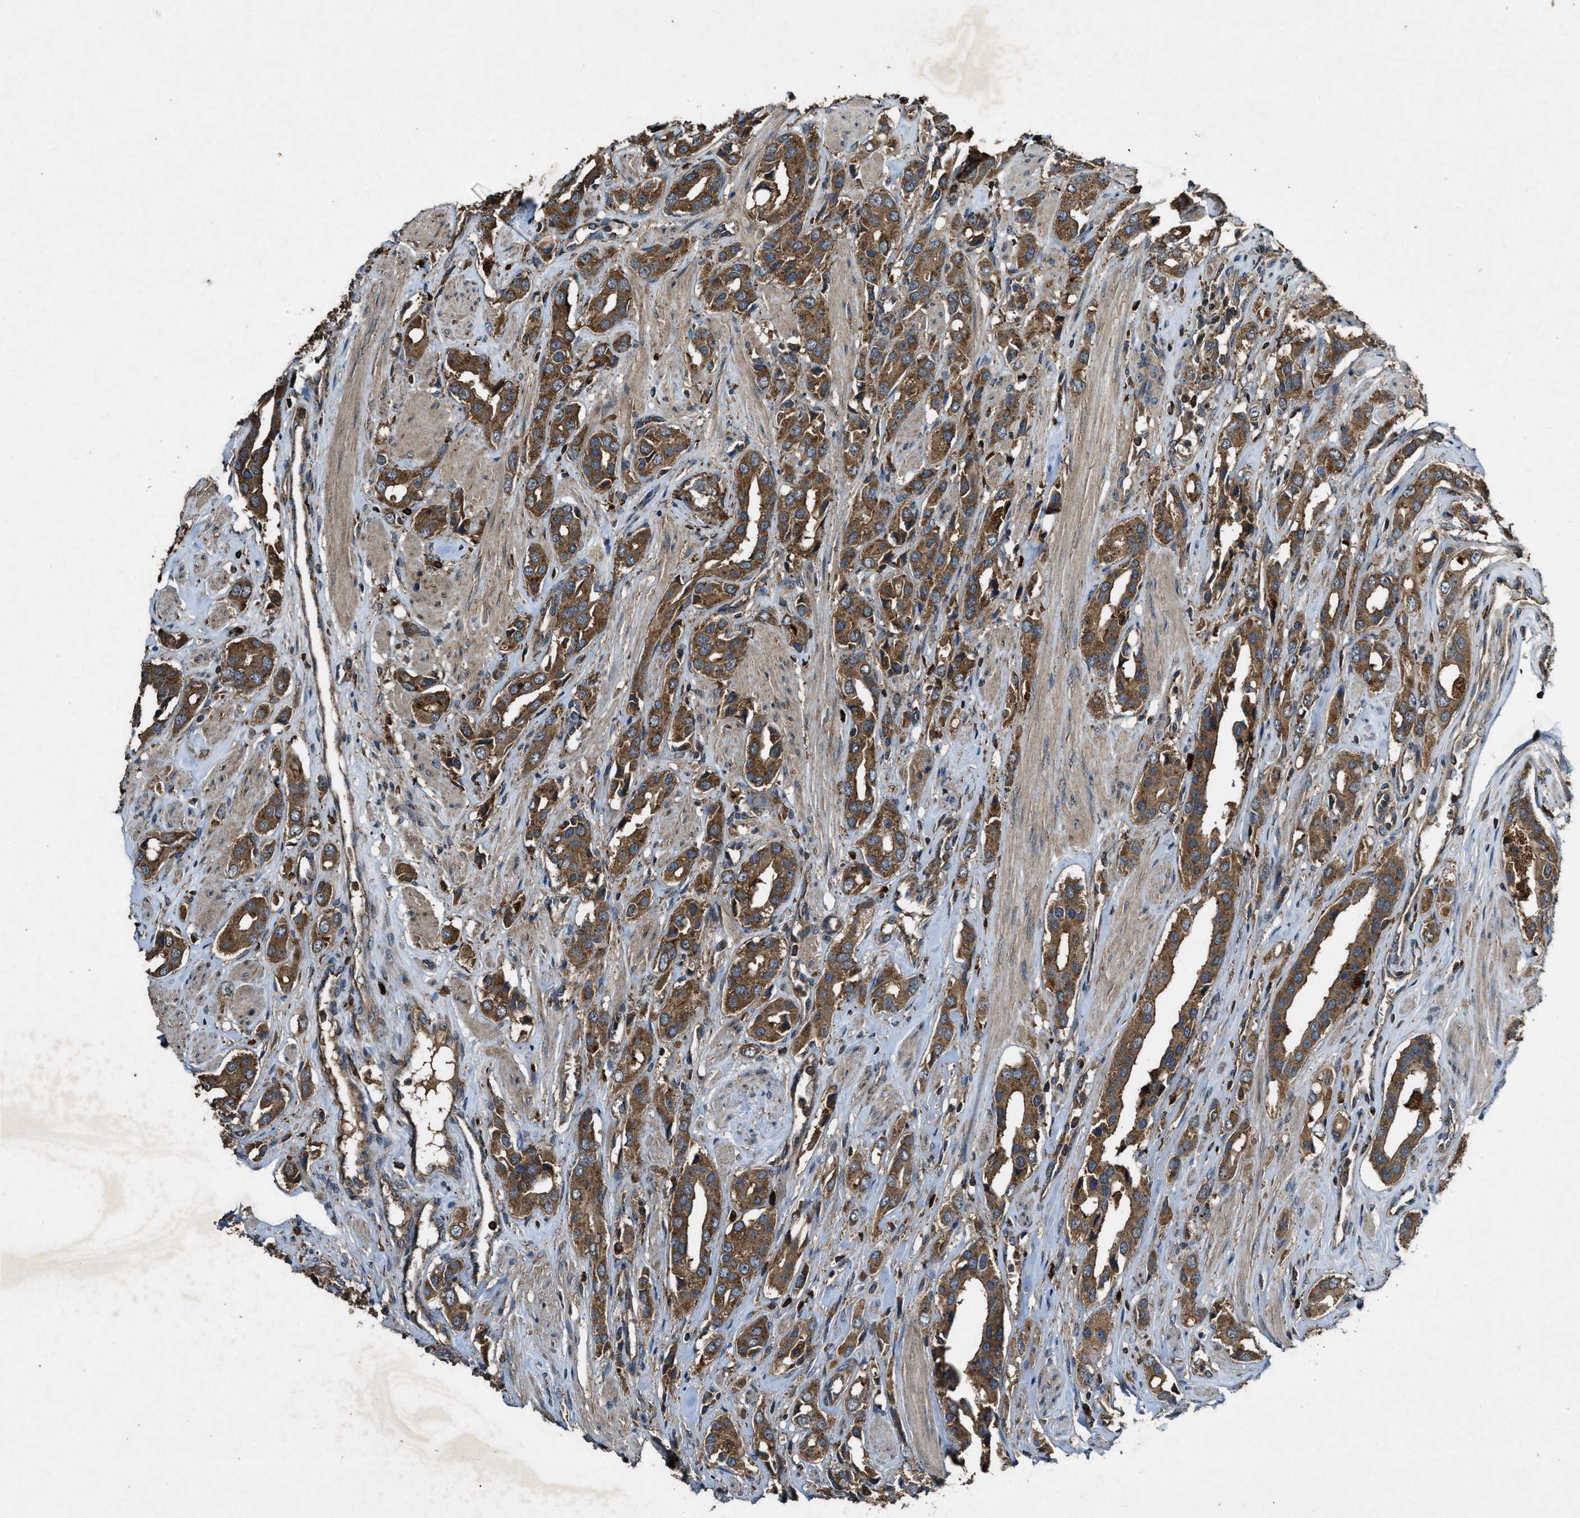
{"staining": {"intensity": "moderate", "quantity": ">75%", "location": "cytoplasmic/membranous"}, "tissue": "prostate cancer", "cell_type": "Tumor cells", "image_type": "cancer", "snomed": [{"axis": "morphology", "description": "Adenocarcinoma, High grade"}, {"axis": "topography", "description": "Prostate"}], "caption": "Immunohistochemistry (IHC) photomicrograph of prostate cancer stained for a protein (brown), which reveals medium levels of moderate cytoplasmic/membranous staining in approximately >75% of tumor cells.", "gene": "MAP3K8", "patient": {"sex": "male", "age": 52}}